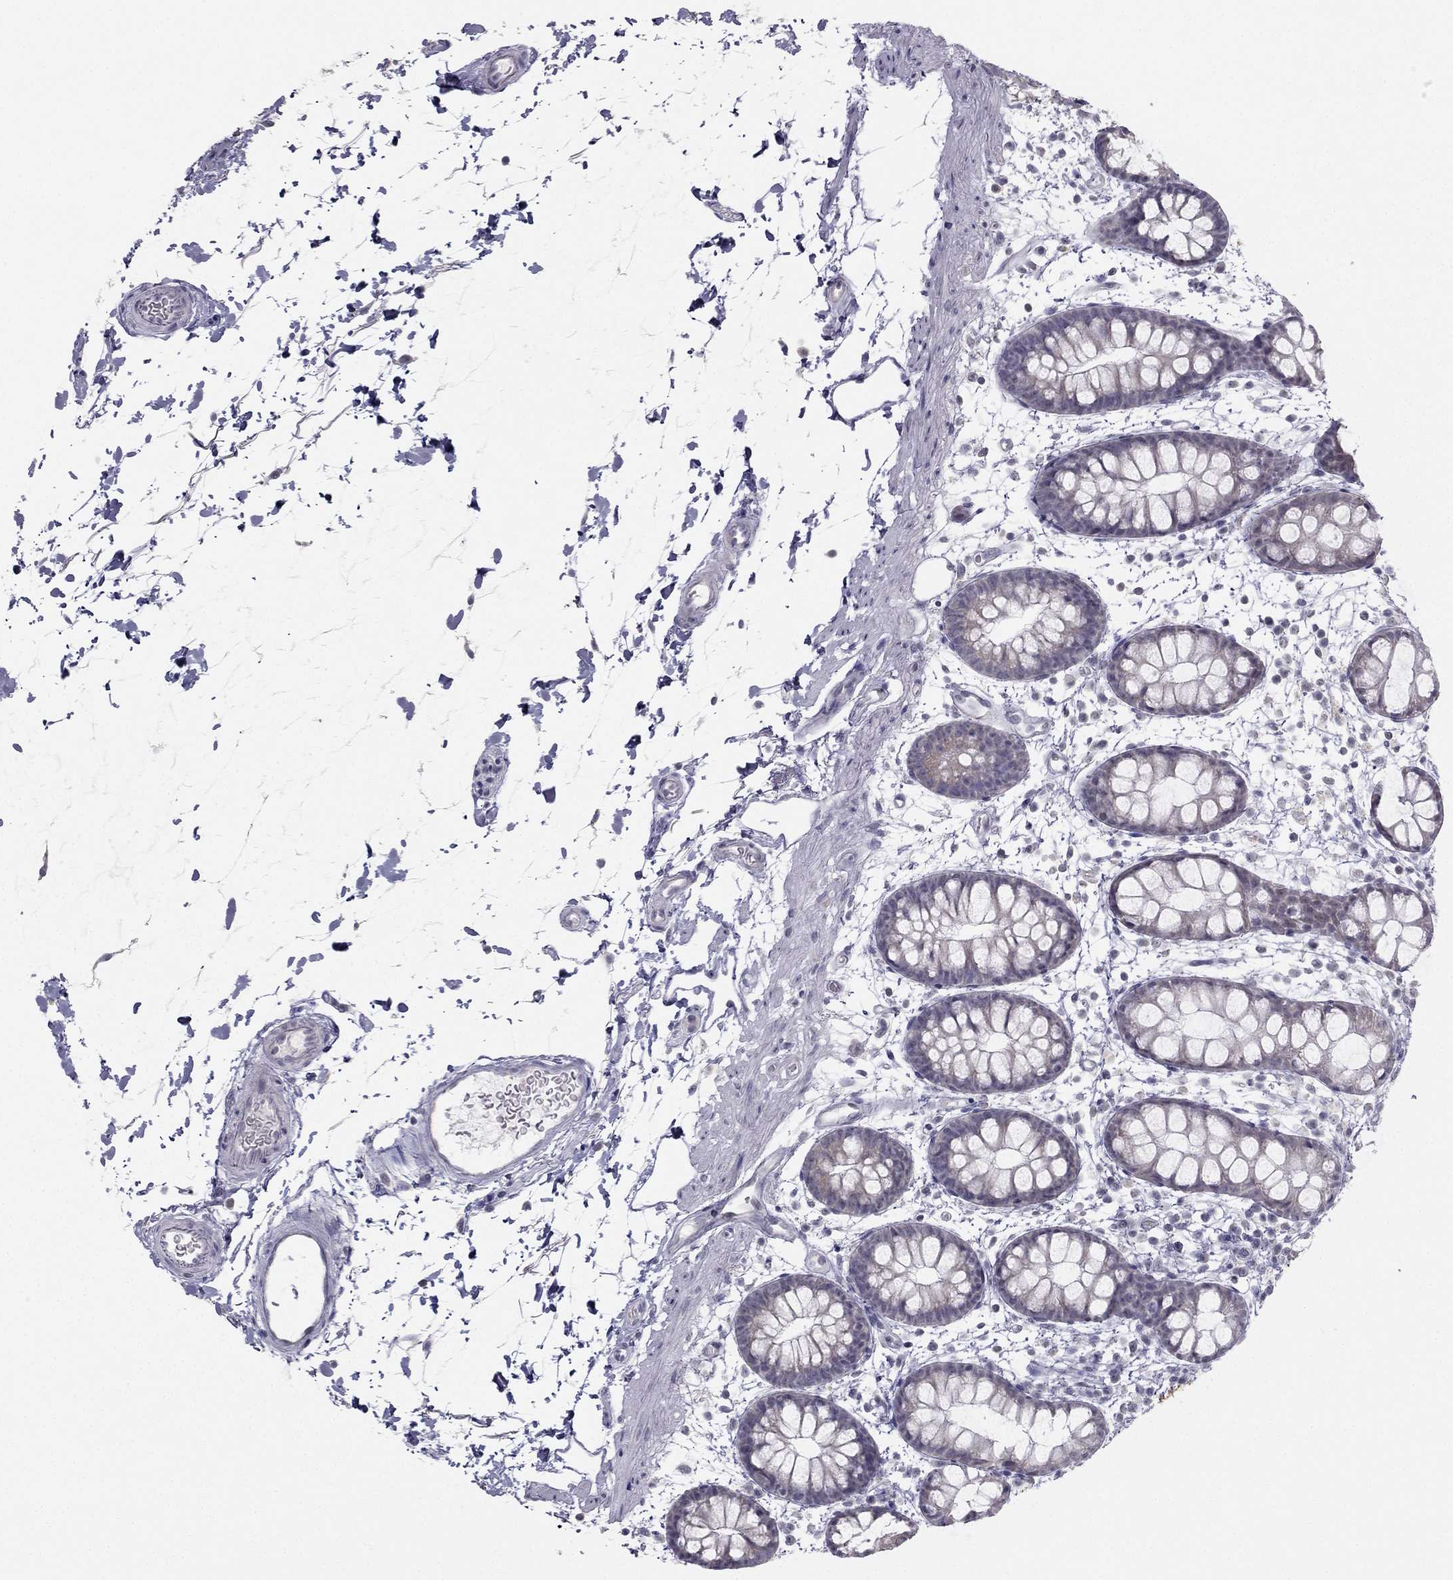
{"staining": {"intensity": "negative", "quantity": "none", "location": "none"}, "tissue": "rectum", "cell_type": "Glandular cells", "image_type": "normal", "snomed": [{"axis": "morphology", "description": "Normal tissue, NOS"}, {"axis": "topography", "description": "Rectum"}], "caption": "A micrograph of human rectum is negative for staining in glandular cells. (Immunohistochemistry, brightfield microscopy, high magnification).", "gene": "C5orf49", "patient": {"sex": "male", "age": 57}}